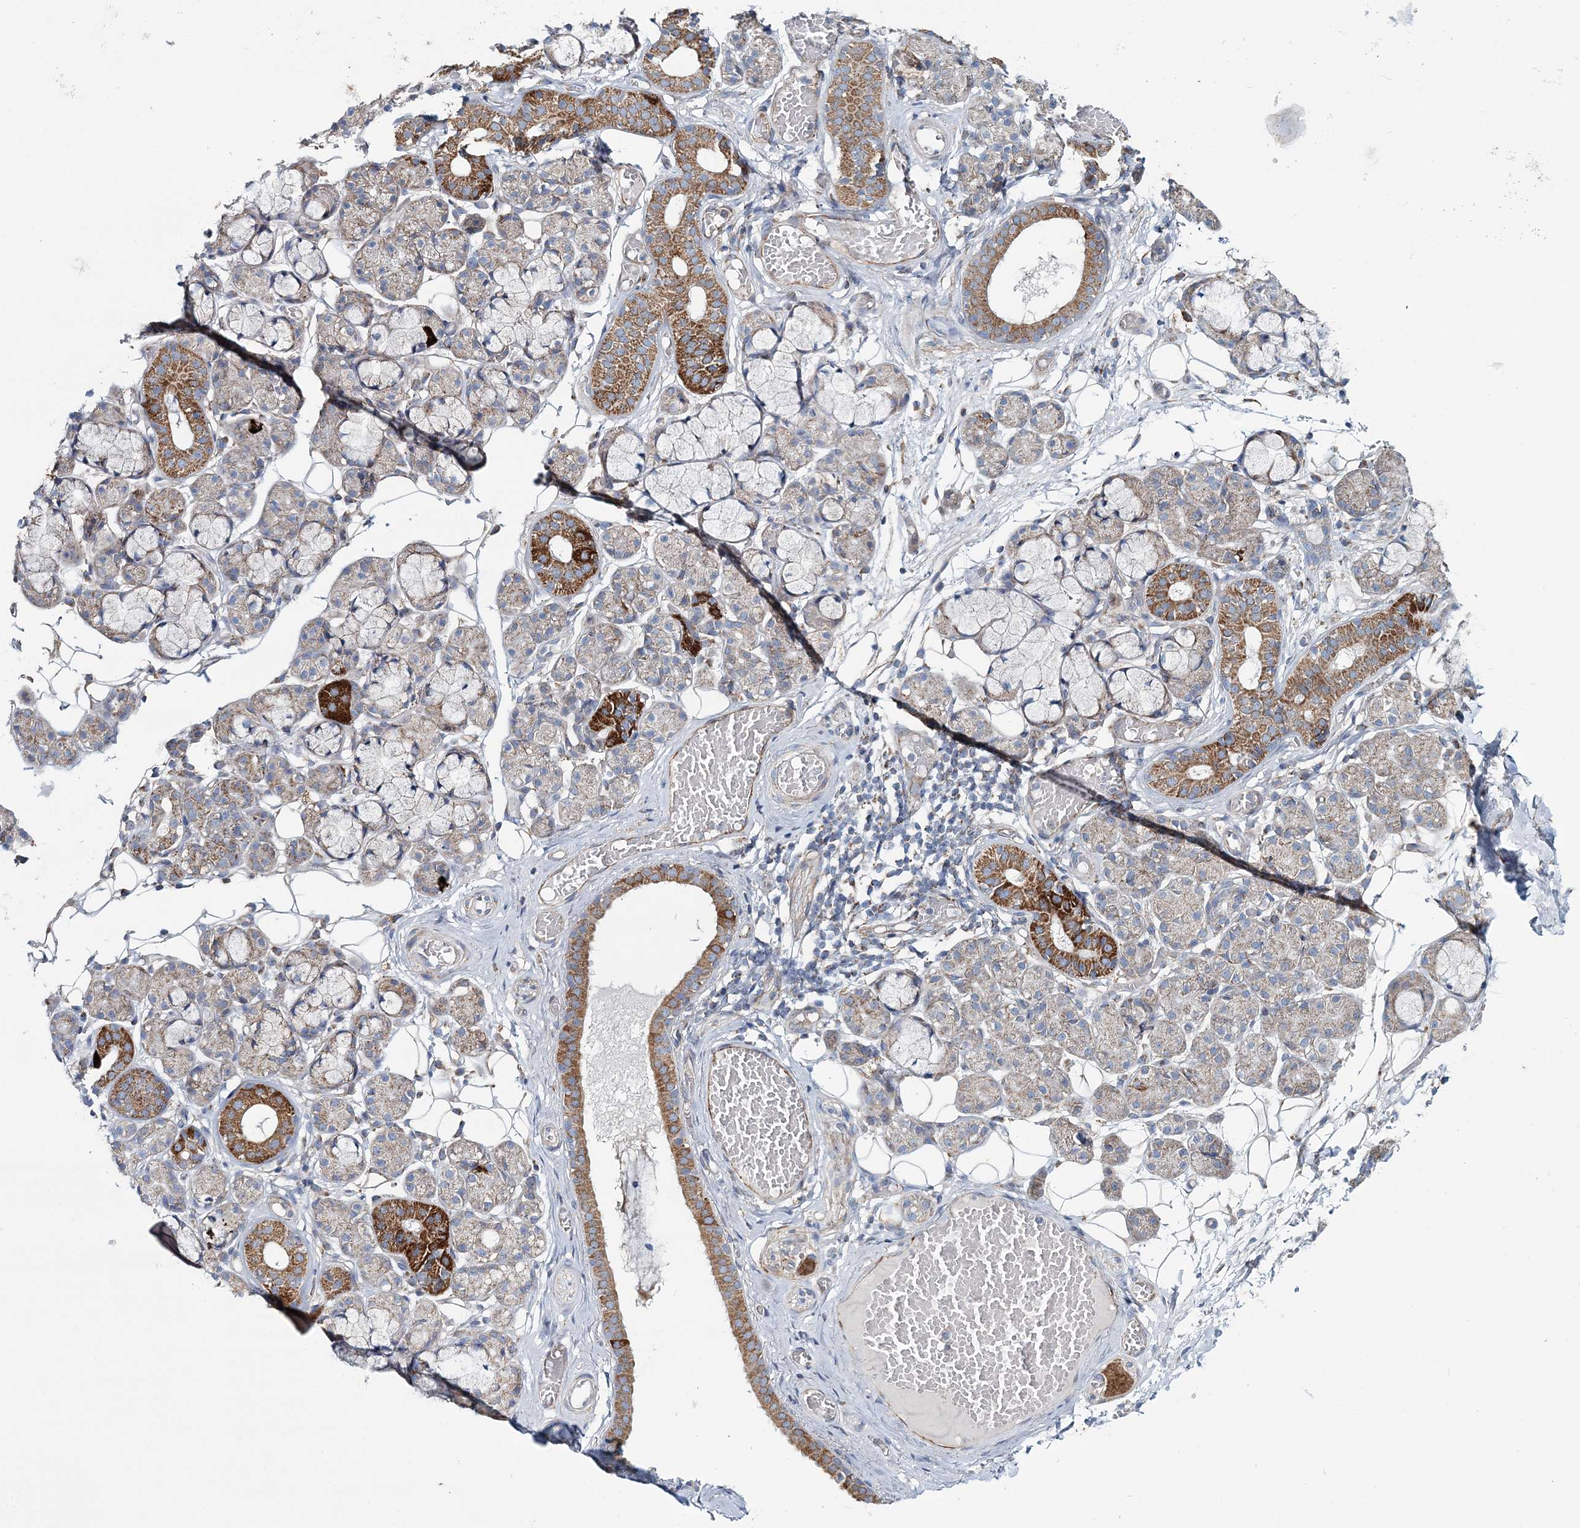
{"staining": {"intensity": "strong", "quantity": "<25%", "location": "cytoplasmic/membranous"}, "tissue": "salivary gland", "cell_type": "Glandular cells", "image_type": "normal", "snomed": [{"axis": "morphology", "description": "Normal tissue, NOS"}, {"axis": "topography", "description": "Salivary gland"}], "caption": "IHC histopathology image of normal salivary gland: human salivary gland stained using IHC reveals medium levels of strong protein expression localized specifically in the cytoplasmic/membranous of glandular cells, appearing as a cytoplasmic/membranous brown color.", "gene": "ARHGAP6", "patient": {"sex": "male", "age": 63}}